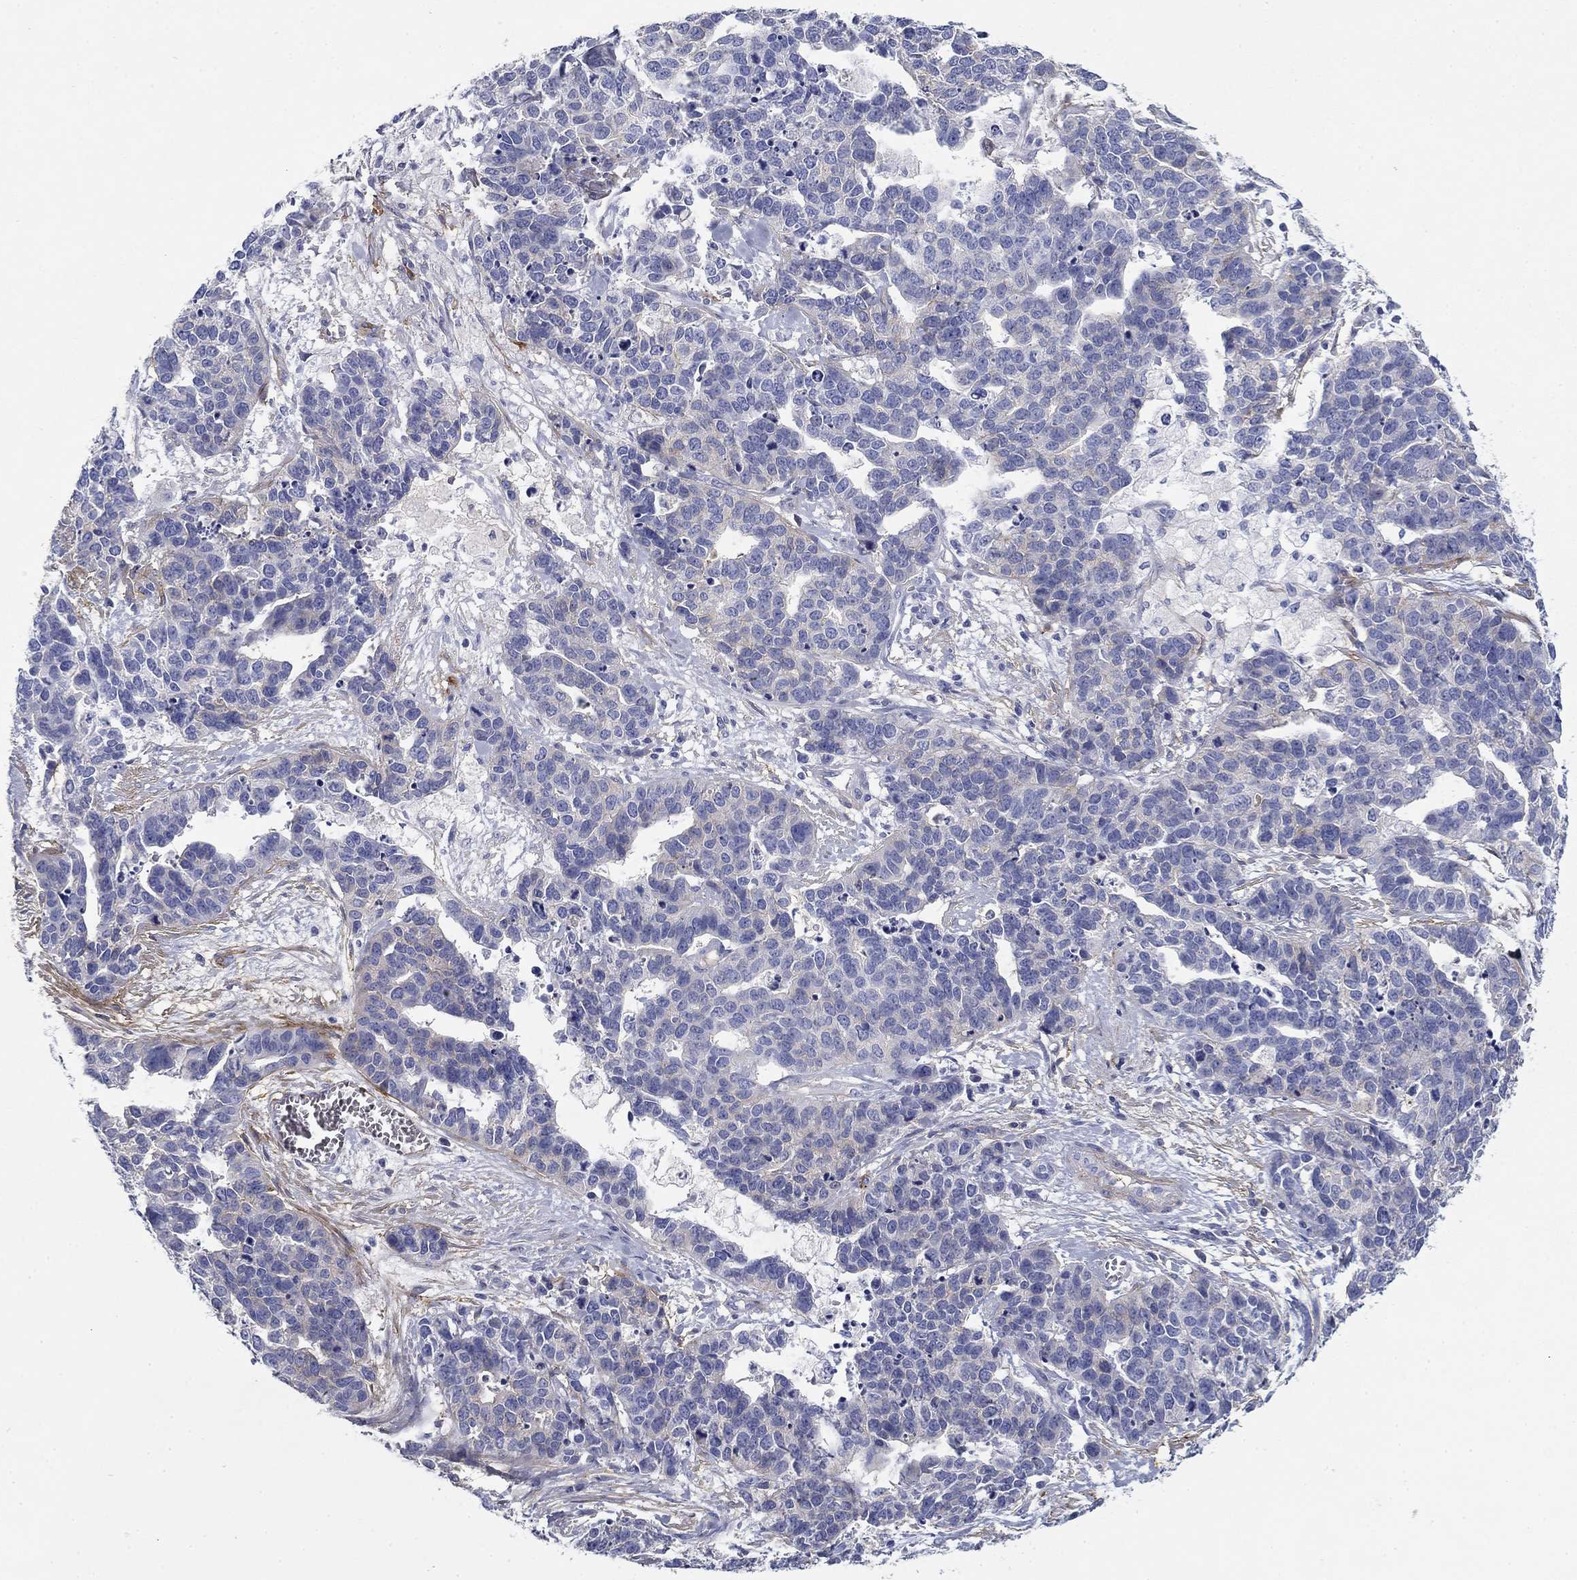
{"staining": {"intensity": "negative", "quantity": "none", "location": "none"}, "tissue": "ovarian cancer", "cell_type": "Tumor cells", "image_type": "cancer", "snomed": [{"axis": "morphology", "description": "Carcinoma, endometroid"}, {"axis": "topography", "description": "Ovary"}], "caption": "A photomicrograph of ovarian endometroid carcinoma stained for a protein demonstrates no brown staining in tumor cells.", "gene": "GPC1", "patient": {"sex": "female", "age": 65}}